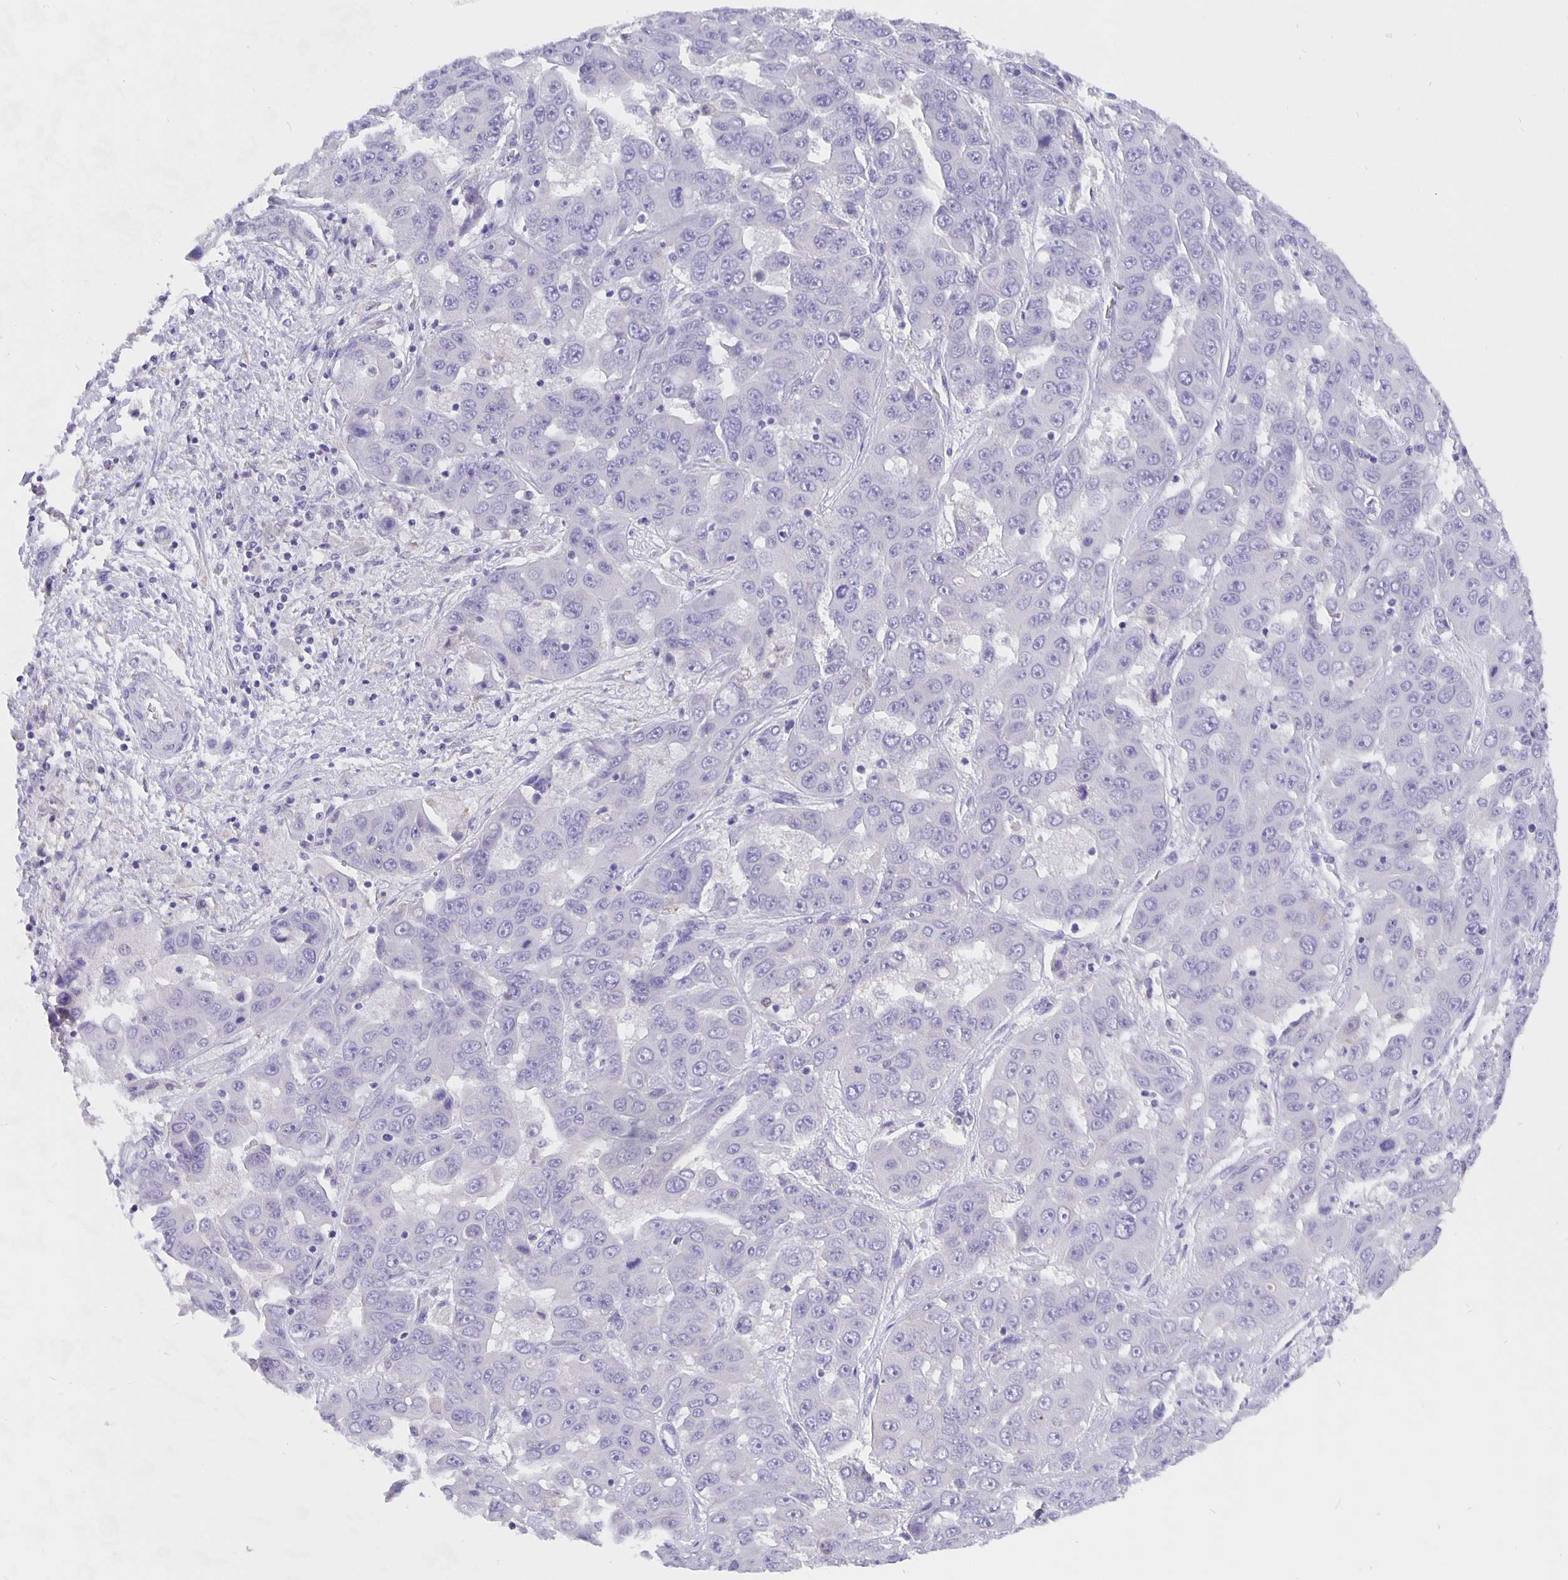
{"staining": {"intensity": "negative", "quantity": "none", "location": "none"}, "tissue": "liver cancer", "cell_type": "Tumor cells", "image_type": "cancer", "snomed": [{"axis": "morphology", "description": "Cholangiocarcinoma"}, {"axis": "topography", "description": "Liver"}], "caption": "IHC photomicrograph of human liver cancer stained for a protein (brown), which exhibits no expression in tumor cells.", "gene": "CFAP74", "patient": {"sex": "female", "age": 52}}